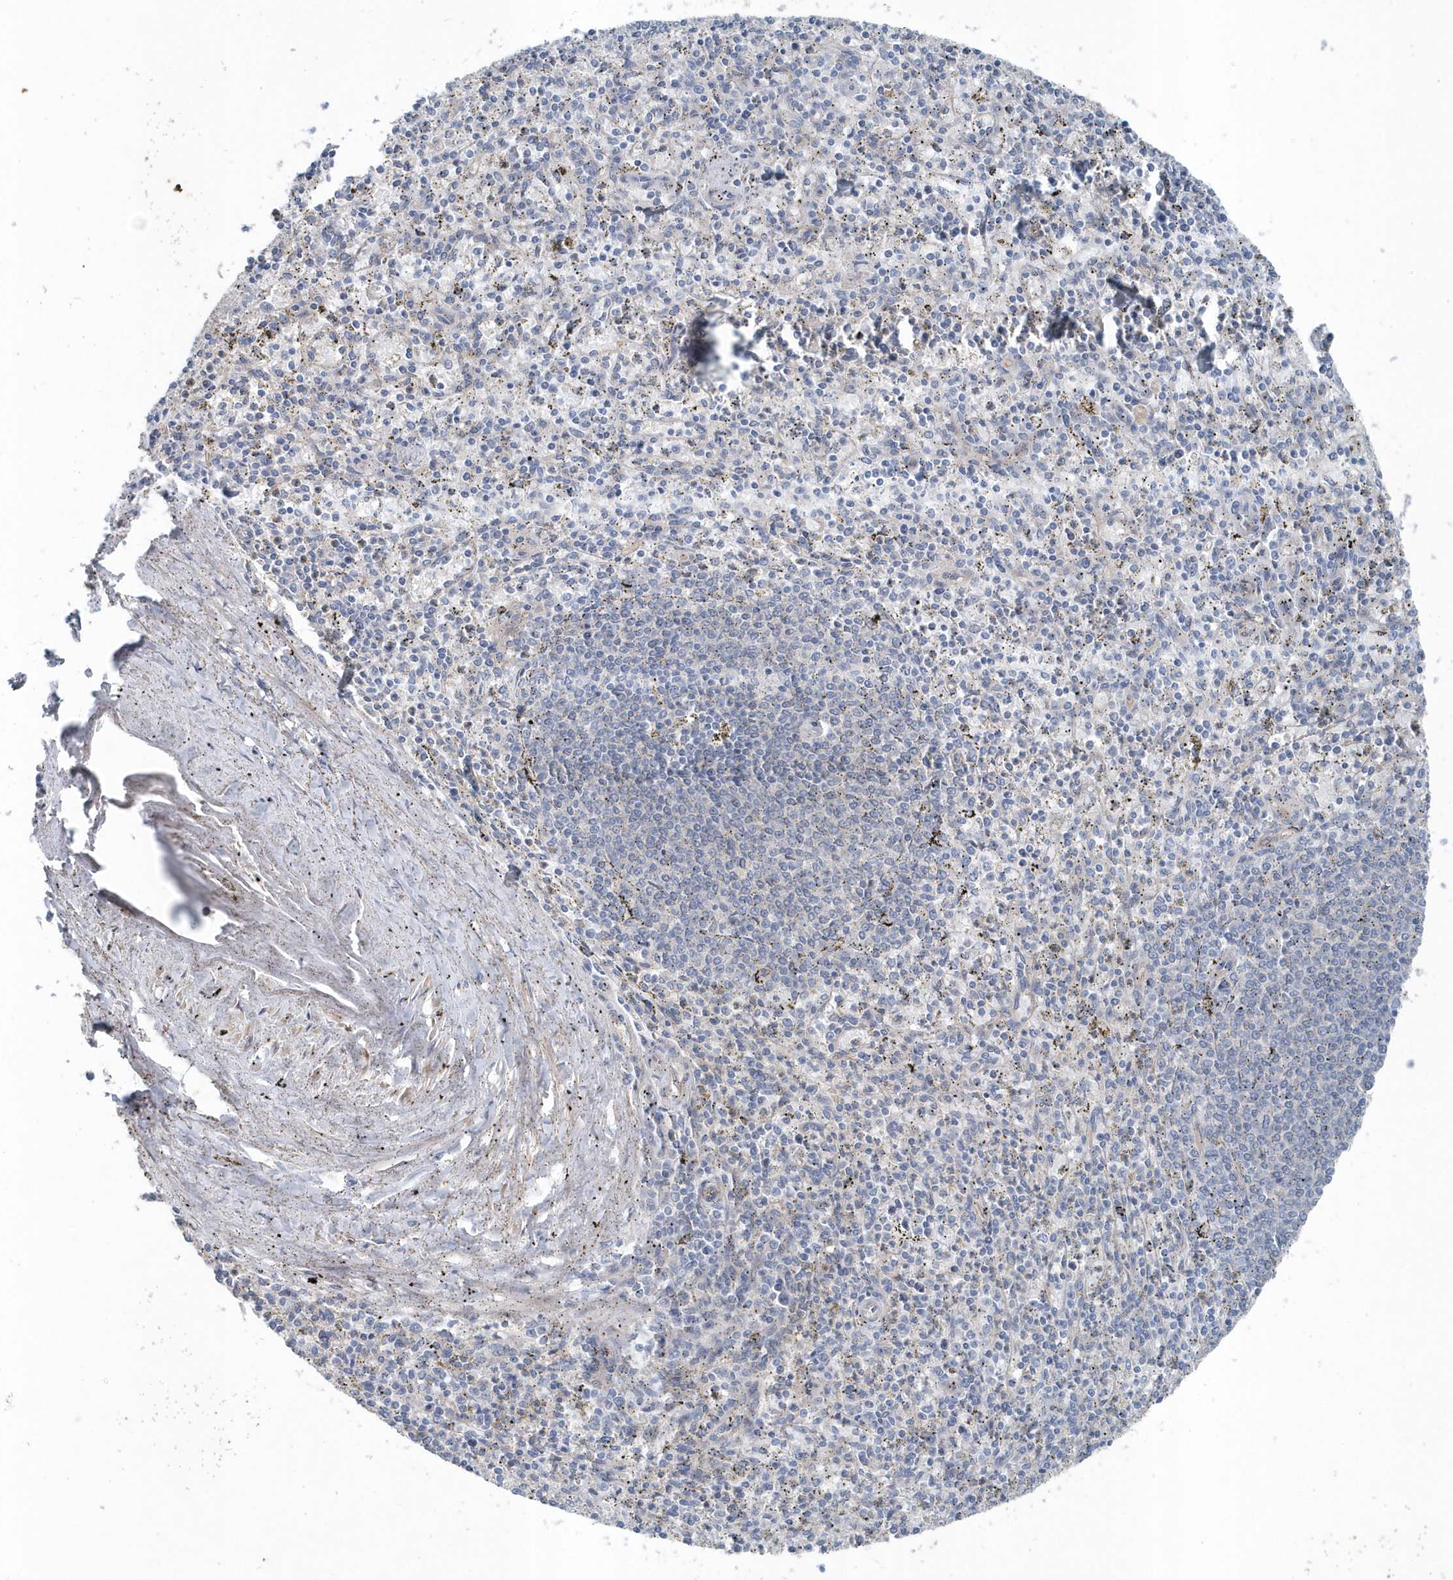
{"staining": {"intensity": "negative", "quantity": "none", "location": "none"}, "tissue": "spleen", "cell_type": "Cells in red pulp", "image_type": "normal", "snomed": [{"axis": "morphology", "description": "Normal tissue, NOS"}, {"axis": "topography", "description": "Spleen"}], "caption": "Cells in red pulp show no significant protein positivity in normal spleen.", "gene": "MCC", "patient": {"sex": "male", "age": 72}}